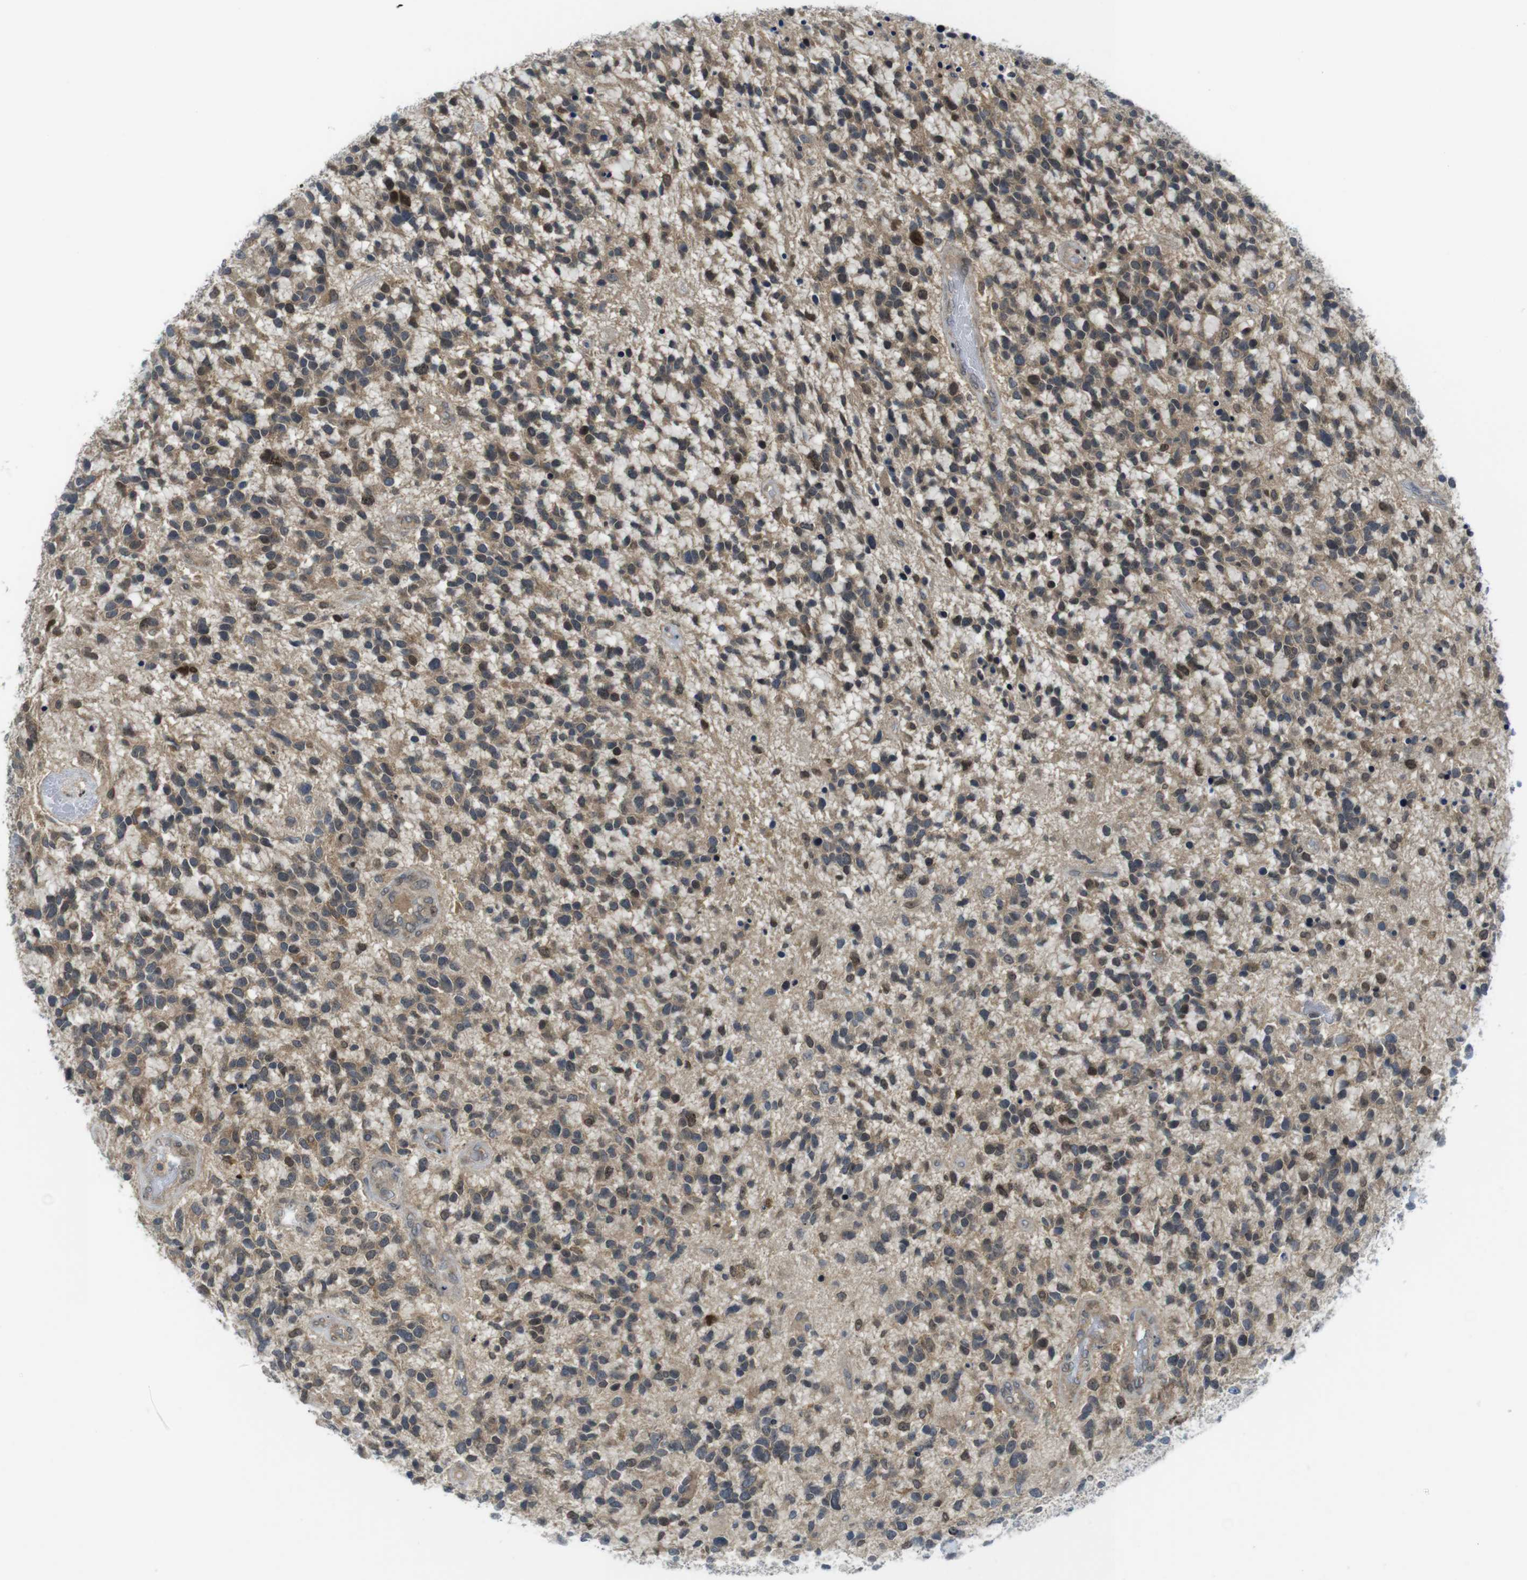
{"staining": {"intensity": "moderate", "quantity": ">75%", "location": "cytoplasmic/membranous"}, "tissue": "glioma", "cell_type": "Tumor cells", "image_type": "cancer", "snomed": [{"axis": "morphology", "description": "Glioma, malignant, High grade"}, {"axis": "topography", "description": "Brain"}], "caption": "Glioma stained with a protein marker demonstrates moderate staining in tumor cells.", "gene": "RCC1", "patient": {"sex": "female", "age": 58}}